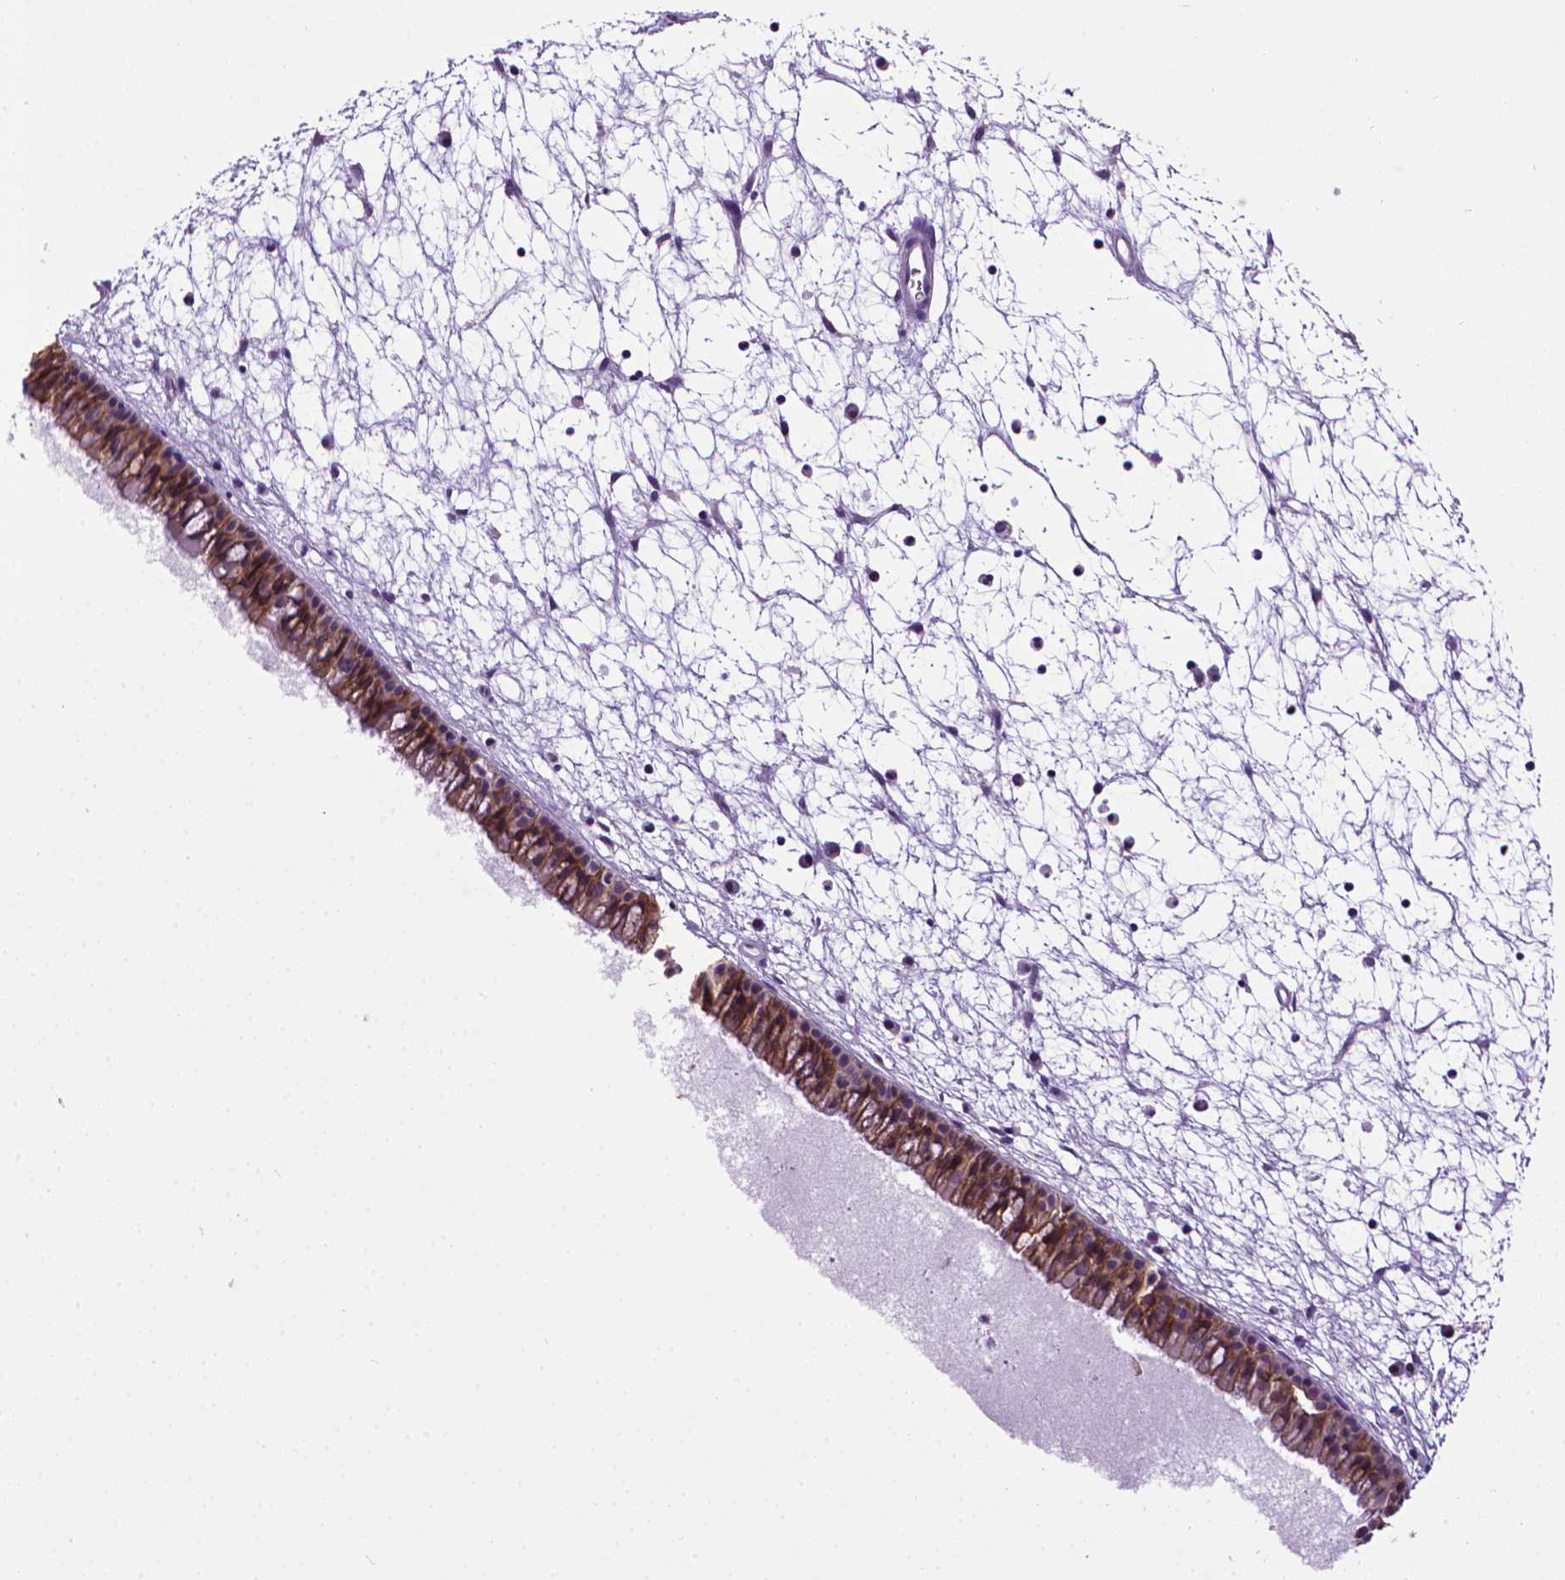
{"staining": {"intensity": "strong", "quantity": "25%-75%", "location": "cytoplasmic/membranous"}, "tissue": "nasopharynx", "cell_type": "Respiratory epithelial cells", "image_type": "normal", "snomed": [{"axis": "morphology", "description": "Normal tissue, NOS"}, {"axis": "topography", "description": "Nasopharynx"}], "caption": "Benign nasopharynx displays strong cytoplasmic/membranous expression in about 25%-75% of respiratory epithelial cells, visualized by immunohistochemistry.", "gene": "CDH1", "patient": {"sex": "male", "age": 61}}